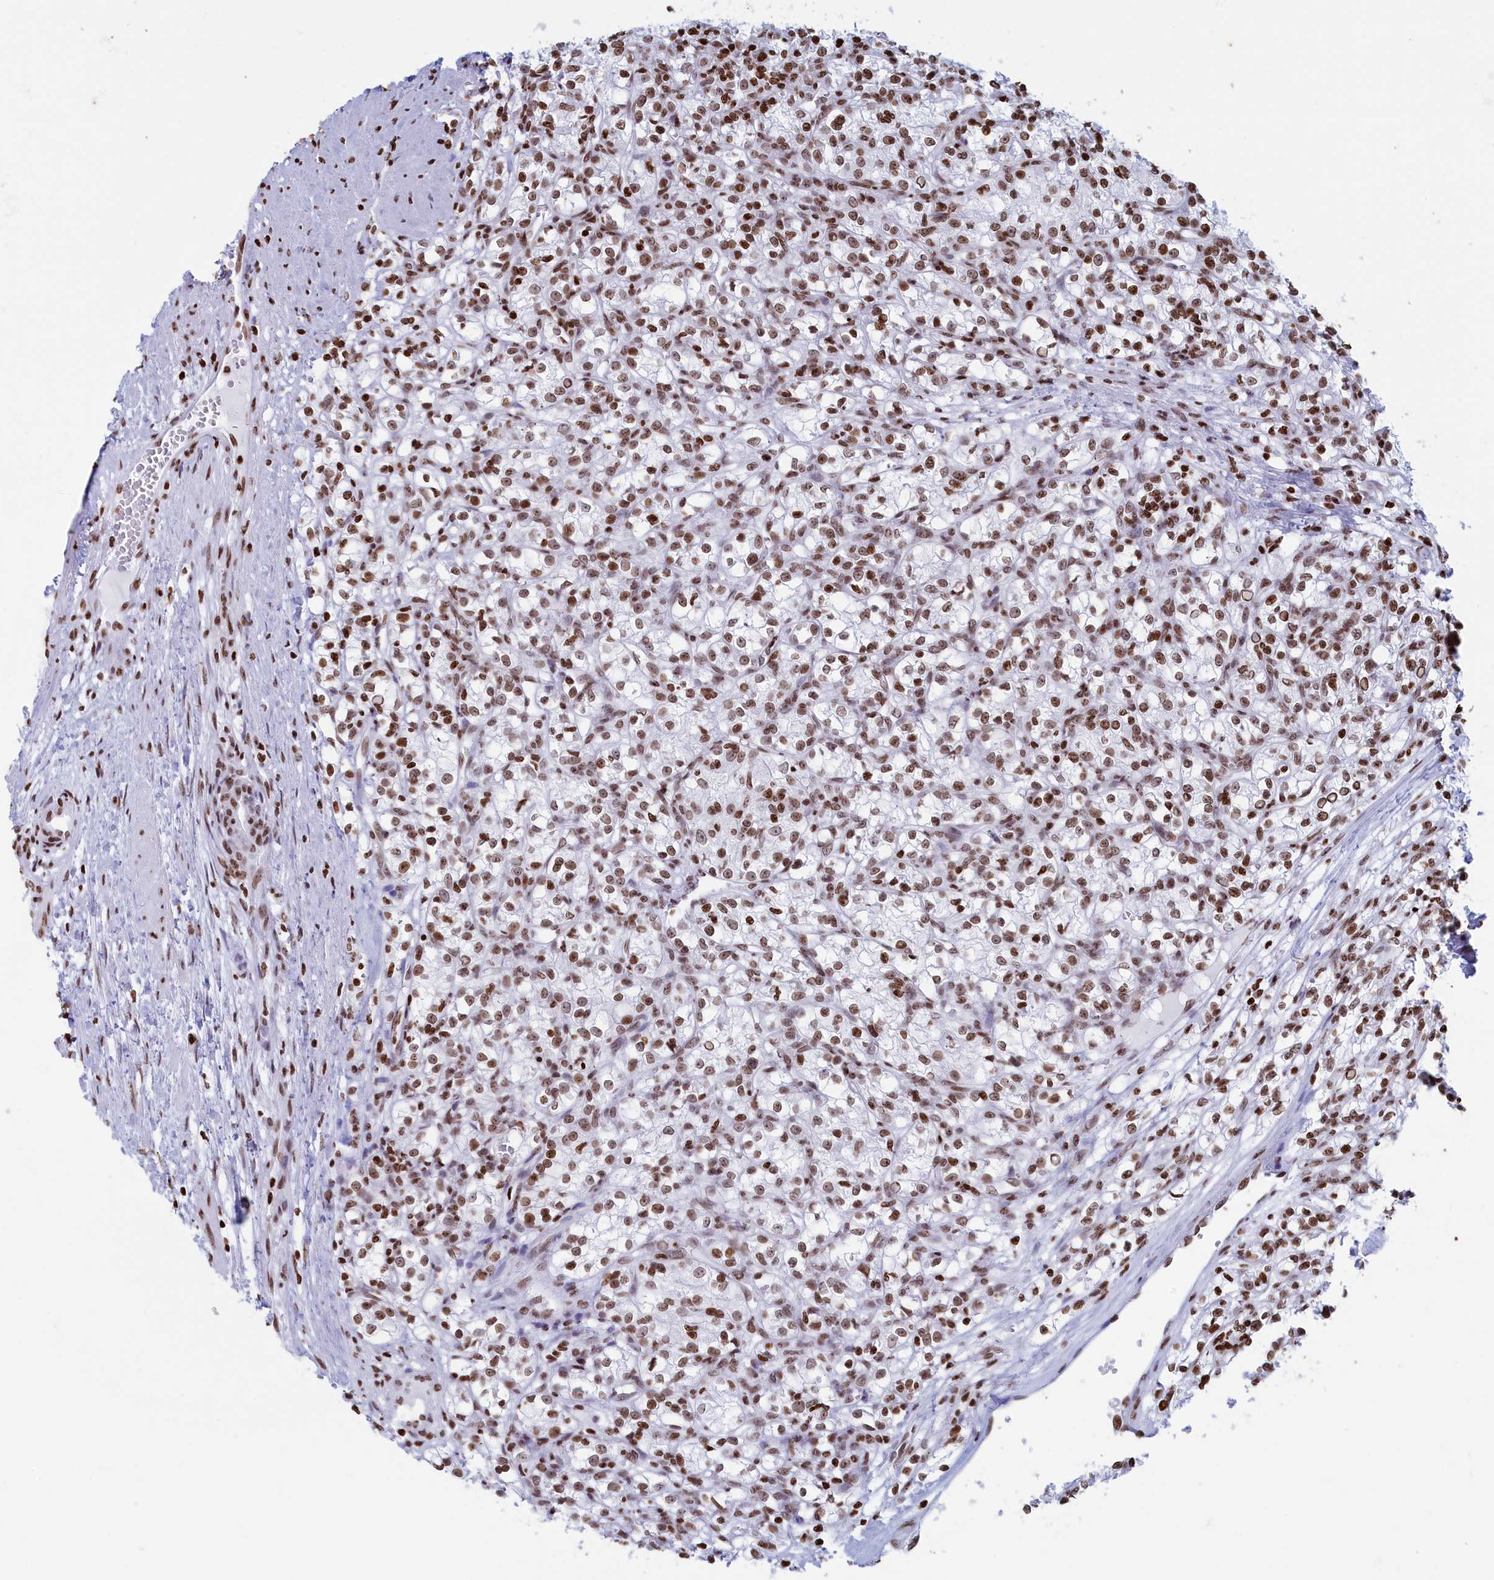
{"staining": {"intensity": "moderate", "quantity": ">75%", "location": "nuclear"}, "tissue": "renal cancer", "cell_type": "Tumor cells", "image_type": "cancer", "snomed": [{"axis": "morphology", "description": "Adenocarcinoma, NOS"}, {"axis": "topography", "description": "Kidney"}], "caption": "Immunohistochemical staining of adenocarcinoma (renal) demonstrates moderate nuclear protein staining in about >75% of tumor cells. The staining was performed using DAB (3,3'-diaminobenzidine), with brown indicating positive protein expression. Nuclei are stained blue with hematoxylin.", "gene": "APOBEC3A", "patient": {"sex": "female", "age": 59}}